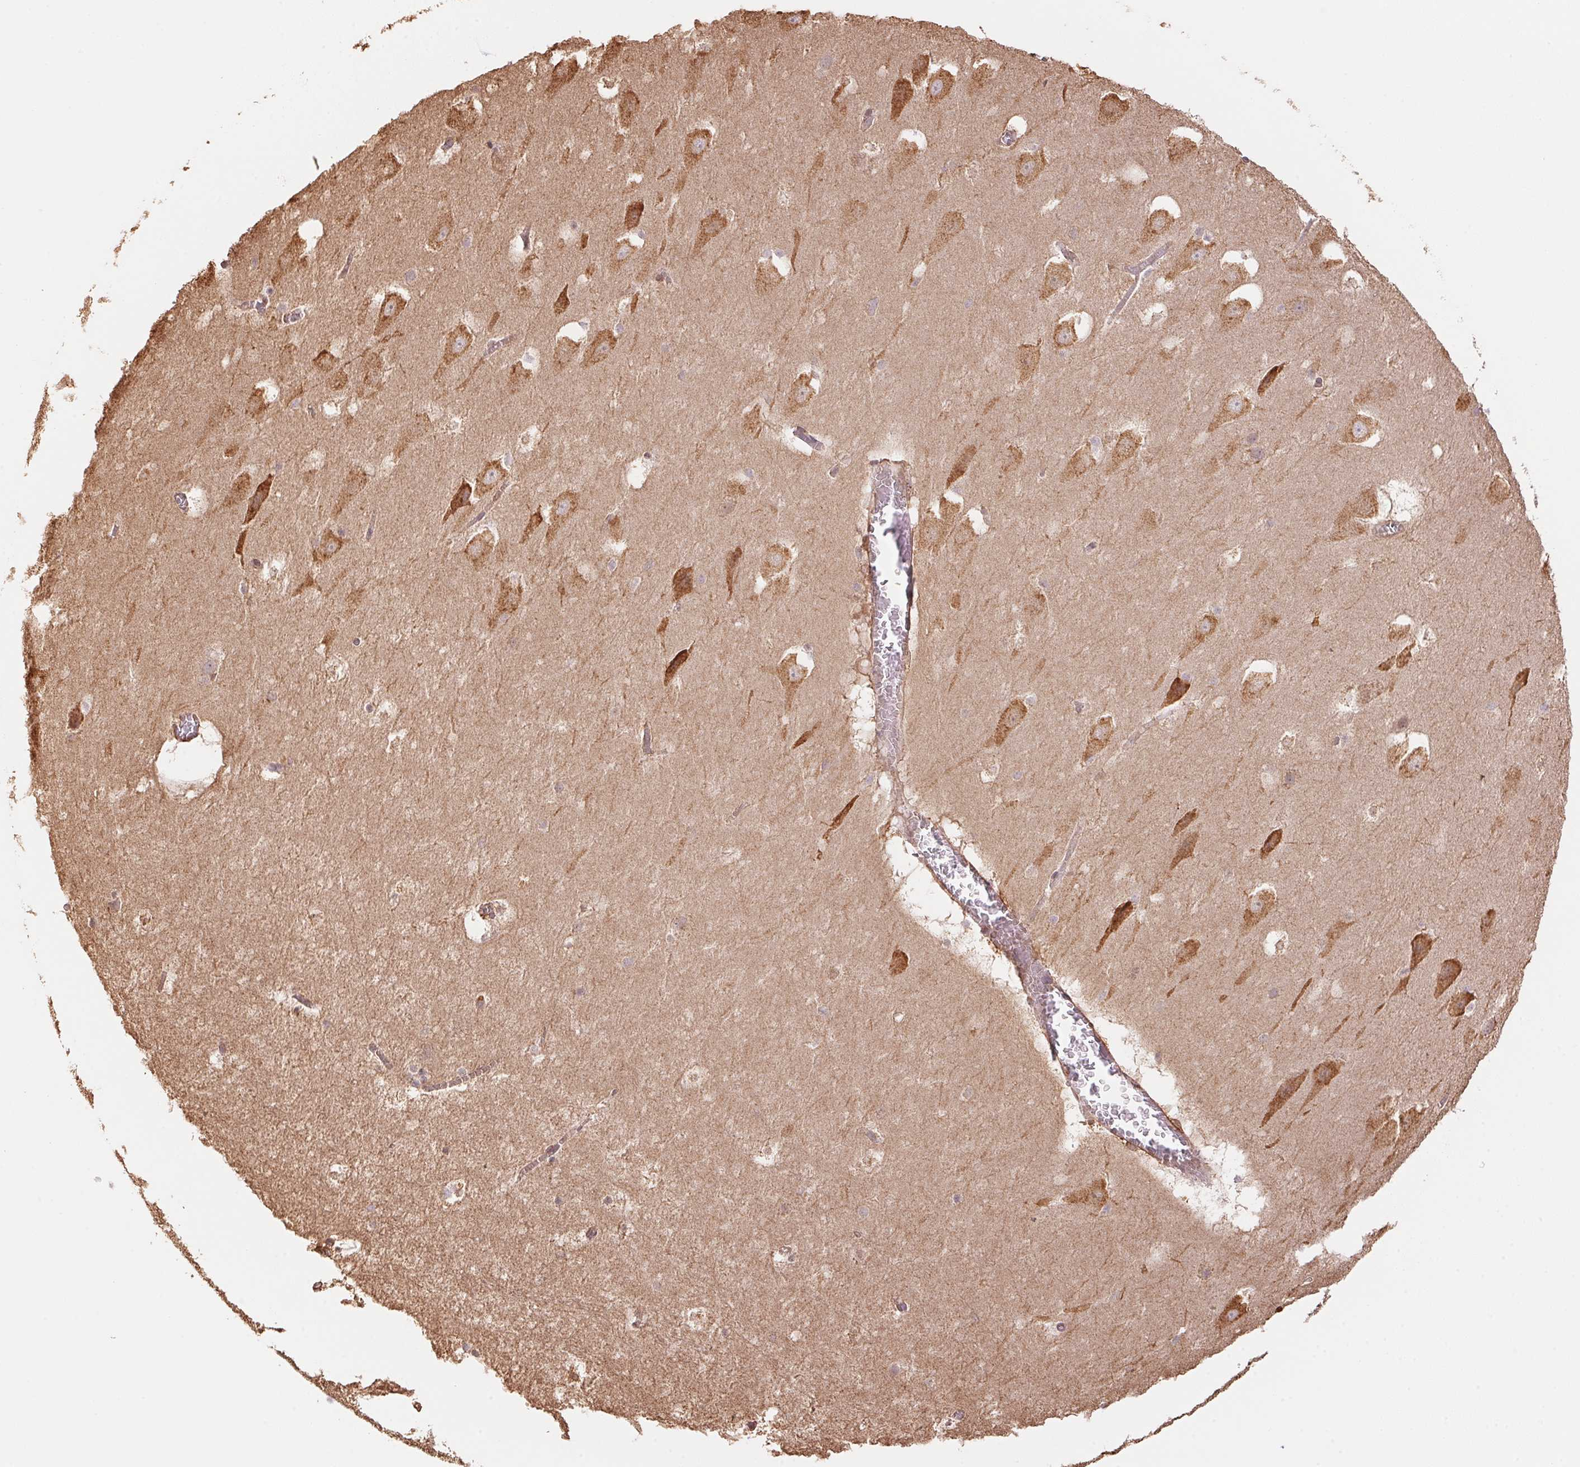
{"staining": {"intensity": "weak", "quantity": "<25%", "location": "cytoplasmic/membranous"}, "tissue": "hippocampus", "cell_type": "Glial cells", "image_type": "normal", "snomed": [{"axis": "morphology", "description": "Normal tissue, NOS"}, {"axis": "topography", "description": "Hippocampus"}], "caption": "Immunohistochemistry photomicrograph of benign hippocampus: hippocampus stained with DAB (3,3'-diaminobenzidine) reveals no significant protein expression in glial cells. Brightfield microscopy of immunohistochemistry stained with DAB (brown) and hematoxylin (blue), captured at high magnification.", "gene": "C6orf163", "patient": {"sex": "male", "age": 45}}